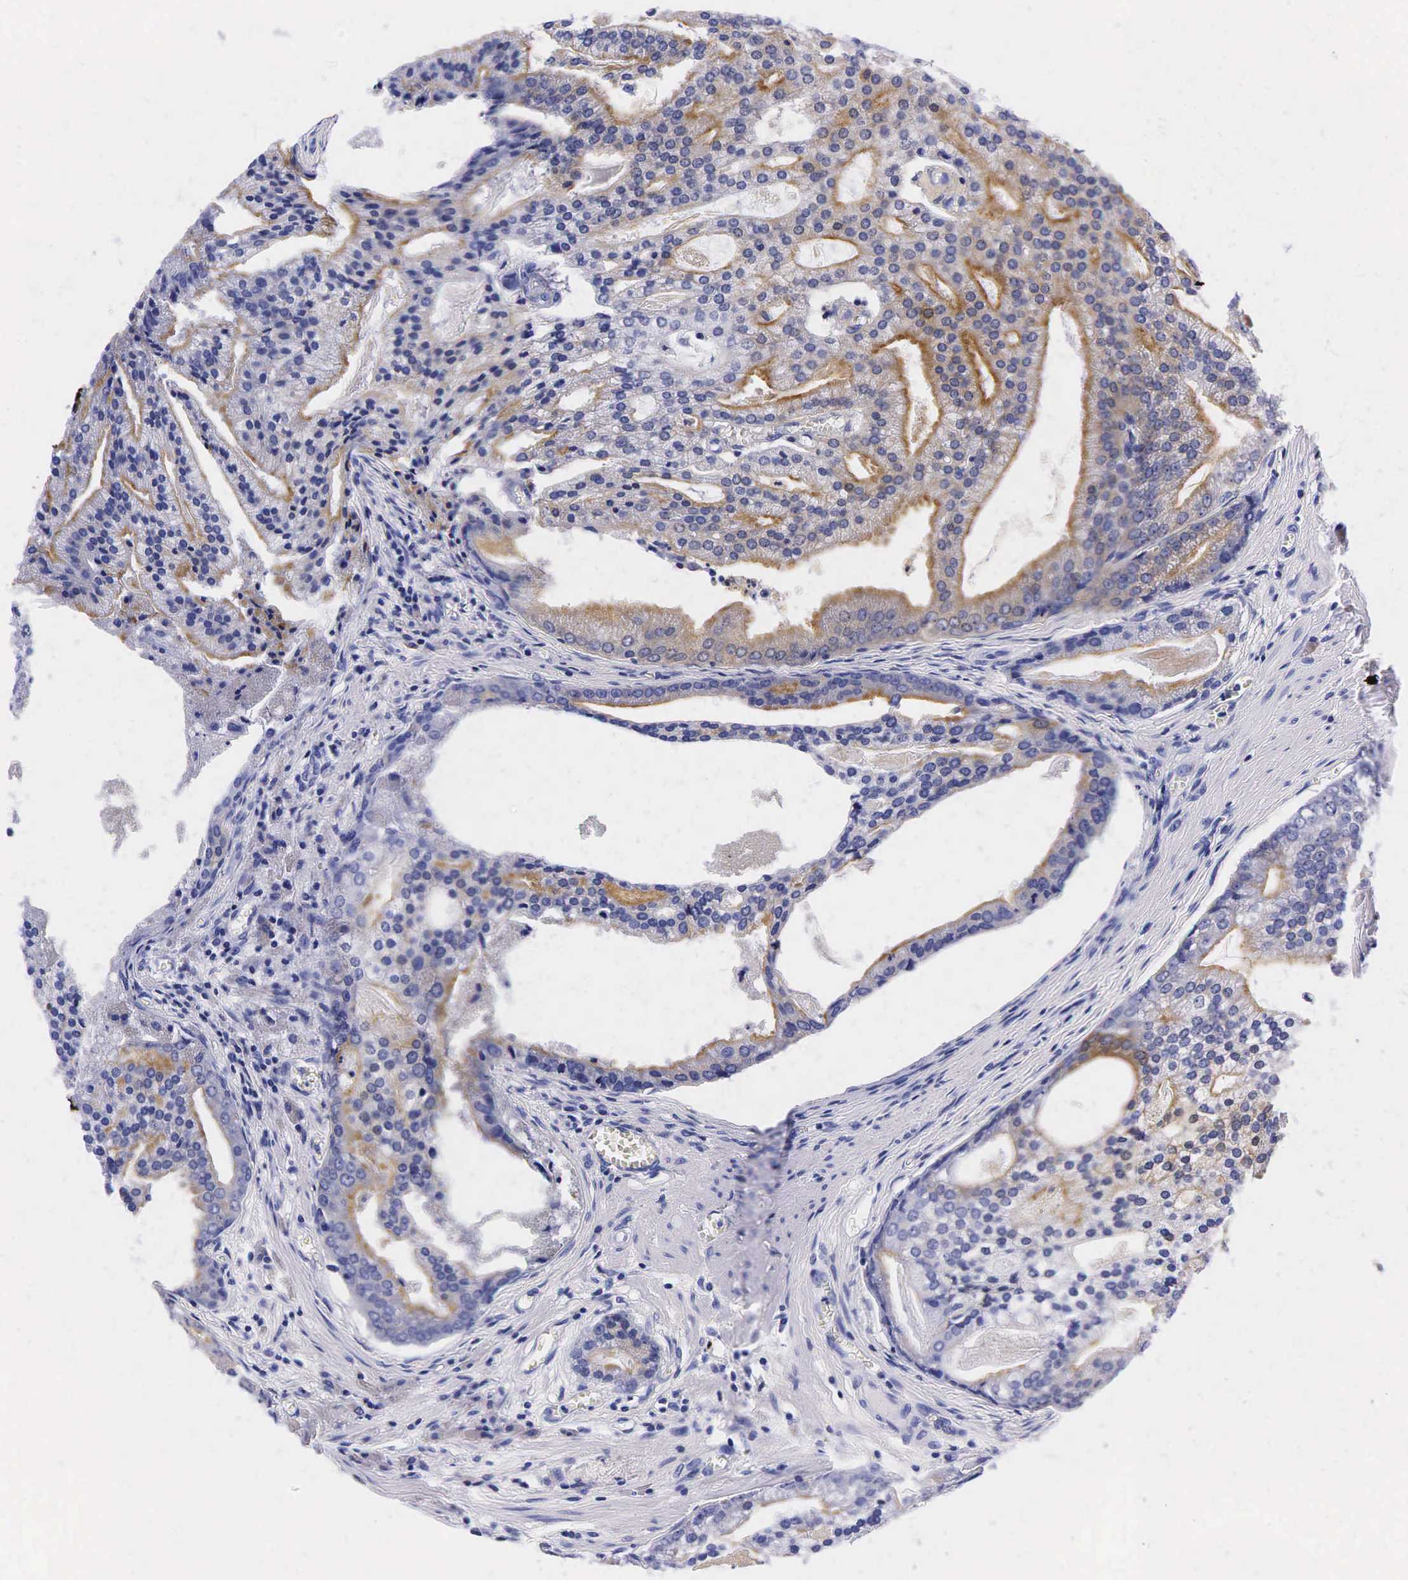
{"staining": {"intensity": "strong", "quantity": ">75%", "location": "cytoplasmic/membranous"}, "tissue": "prostate cancer", "cell_type": "Tumor cells", "image_type": "cancer", "snomed": [{"axis": "morphology", "description": "Adenocarcinoma, High grade"}, {"axis": "topography", "description": "Prostate"}], "caption": "An image showing strong cytoplasmic/membranous expression in approximately >75% of tumor cells in prostate high-grade adenocarcinoma, as visualized by brown immunohistochemical staining.", "gene": "KLK3", "patient": {"sex": "male", "age": 56}}